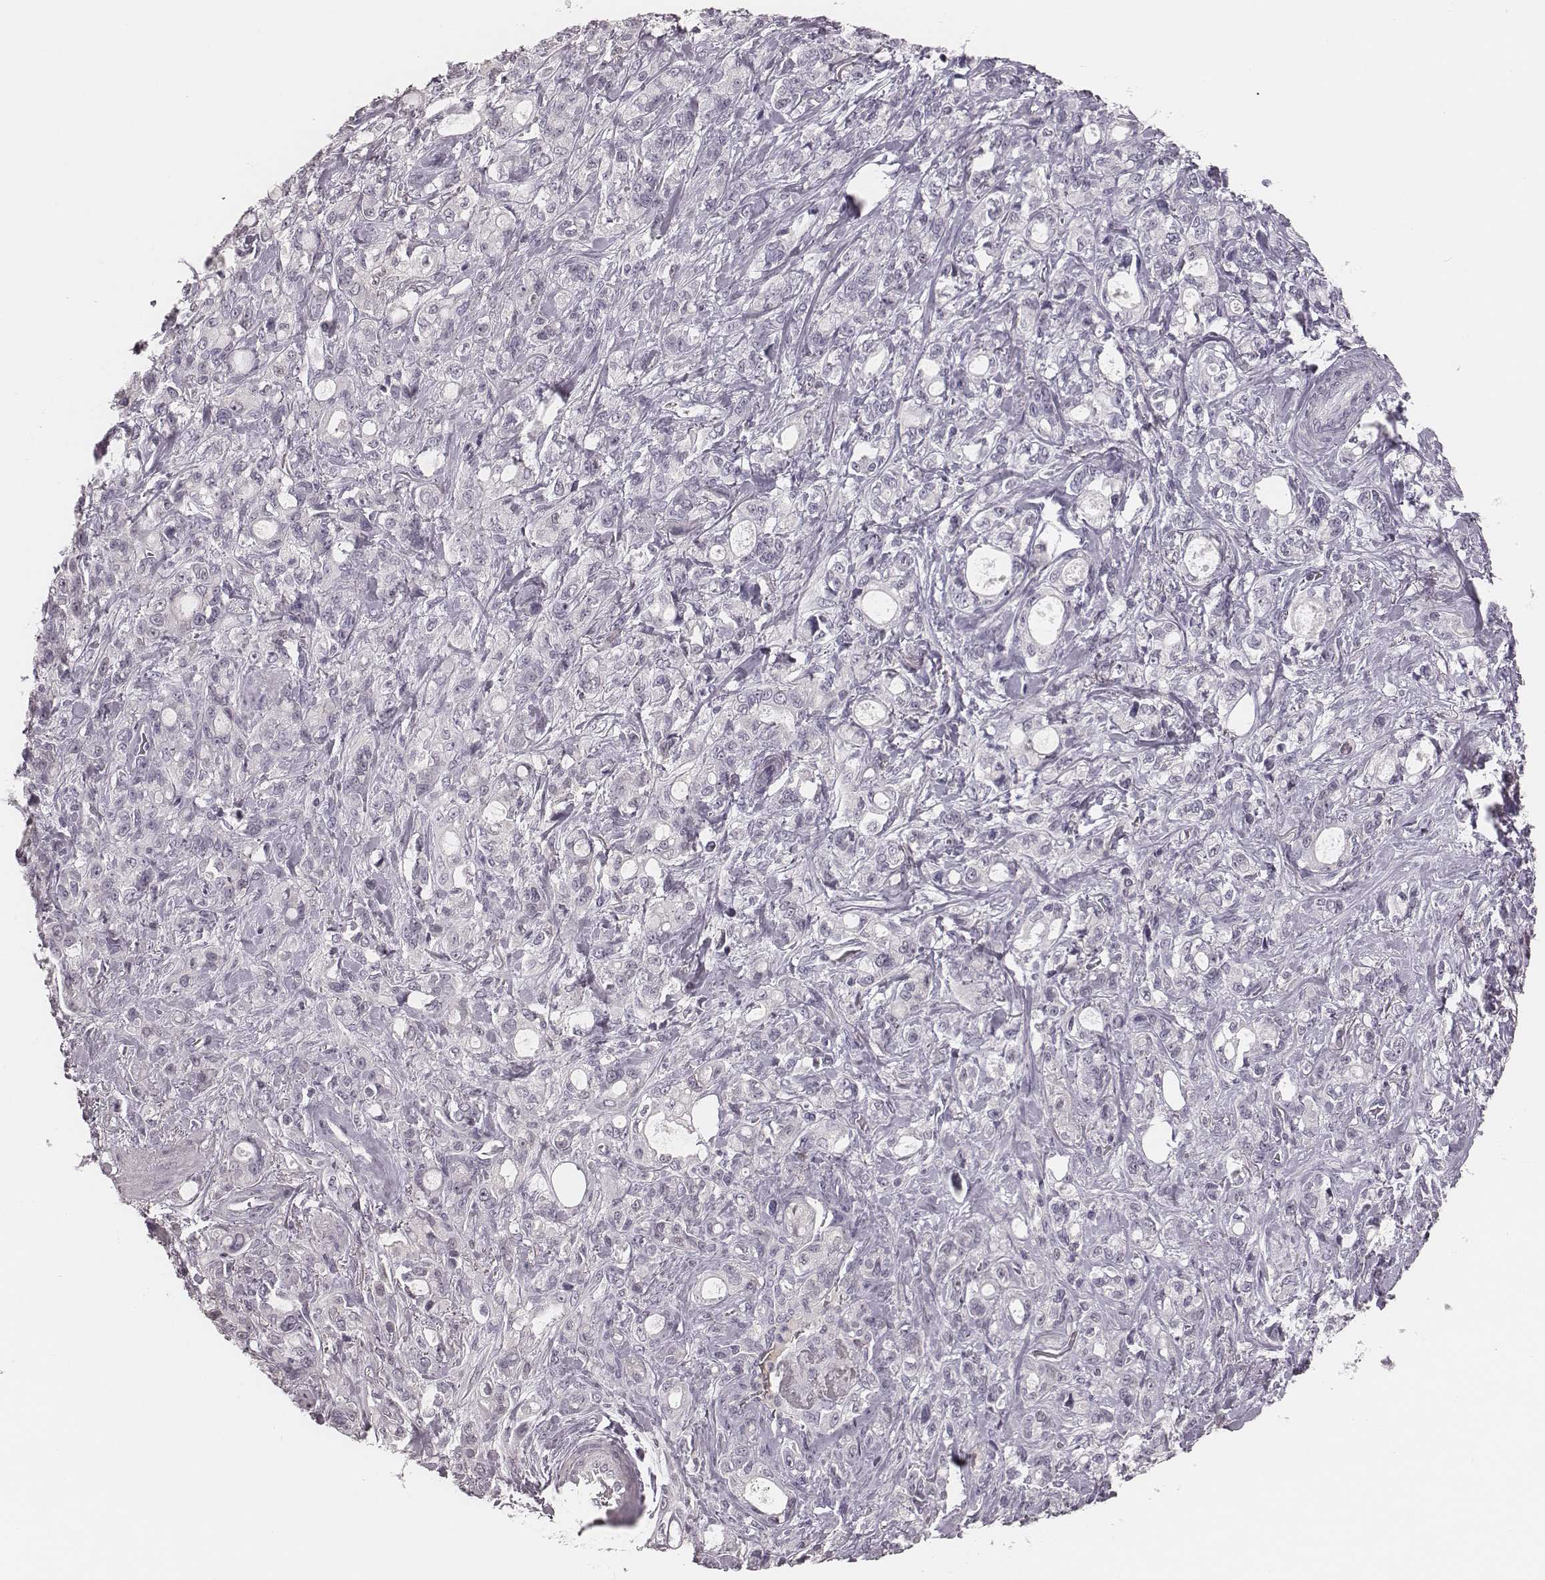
{"staining": {"intensity": "negative", "quantity": "none", "location": "none"}, "tissue": "stomach cancer", "cell_type": "Tumor cells", "image_type": "cancer", "snomed": [{"axis": "morphology", "description": "Adenocarcinoma, NOS"}, {"axis": "topography", "description": "Stomach"}], "caption": "IHC histopathology image of stomach adenocarcinoma stained for a protein (brown), which shows no positivity in tumor cells. (DAB immunohistochemistry (IHC), high magnification).", "gene": "S100Z", "patient": {"sex": "male", "age": 63}}